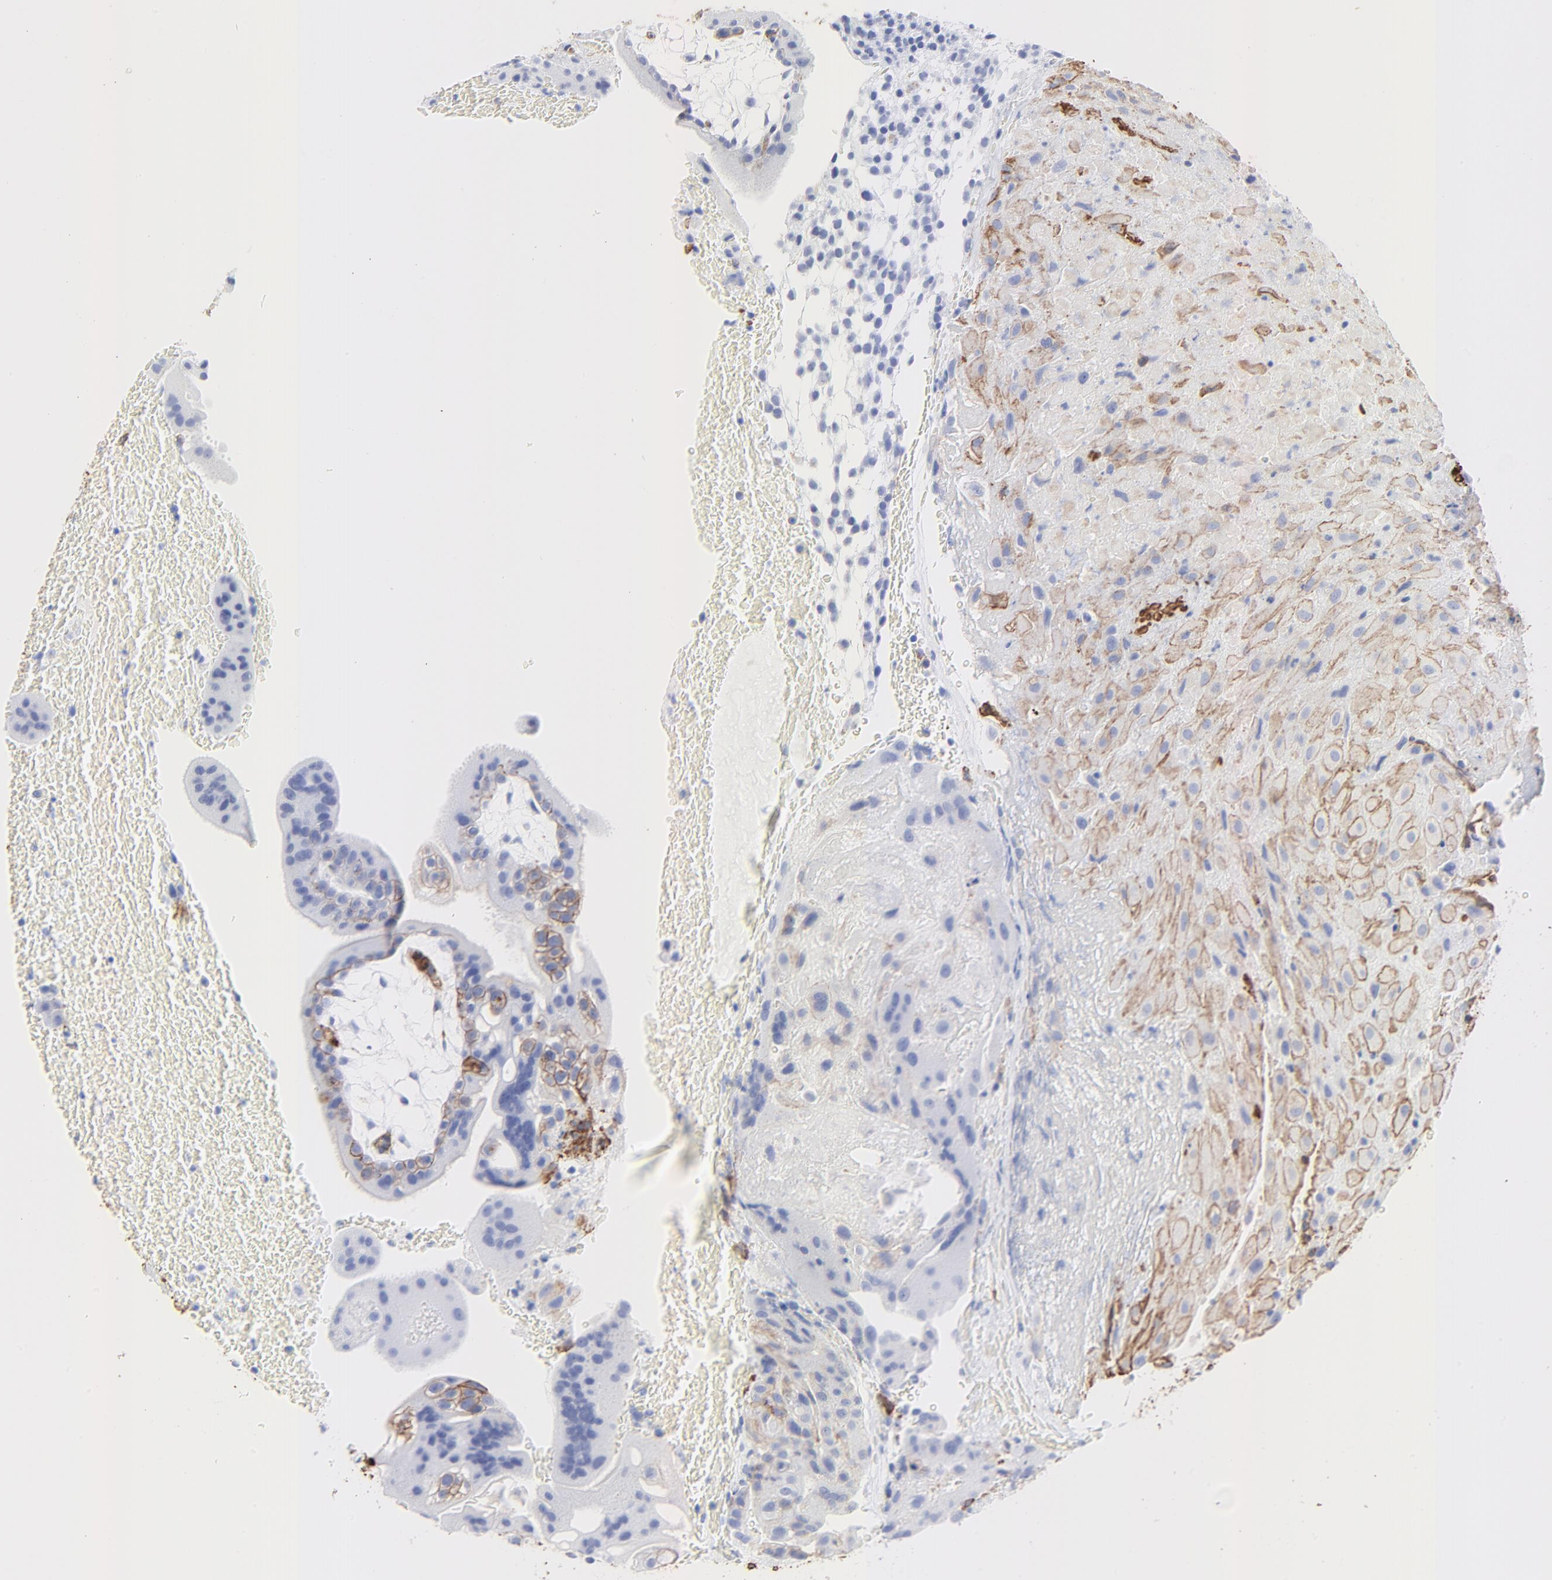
{"staining": {"intensity": "moderate", "quantity": ">75%", "location": "cytoplasmic/membranous"}, "tissue": "placenta", "cell_type": "Decidual cells", "image_type": "normal", "snomed": [{"axis": "morphology", "description": "Normal tissue, NOS"}, {"axis": "topography", "description": "Placenta"}], "caption": "This photomicrograph exhibits immunohistochemistry staining of benign placenta, with medium moderate cytoplasmic/membranous staining in approximately >75% of decidual cells.", "gene": "CAV1", "patient": {"sex": "female", "age": 19}}